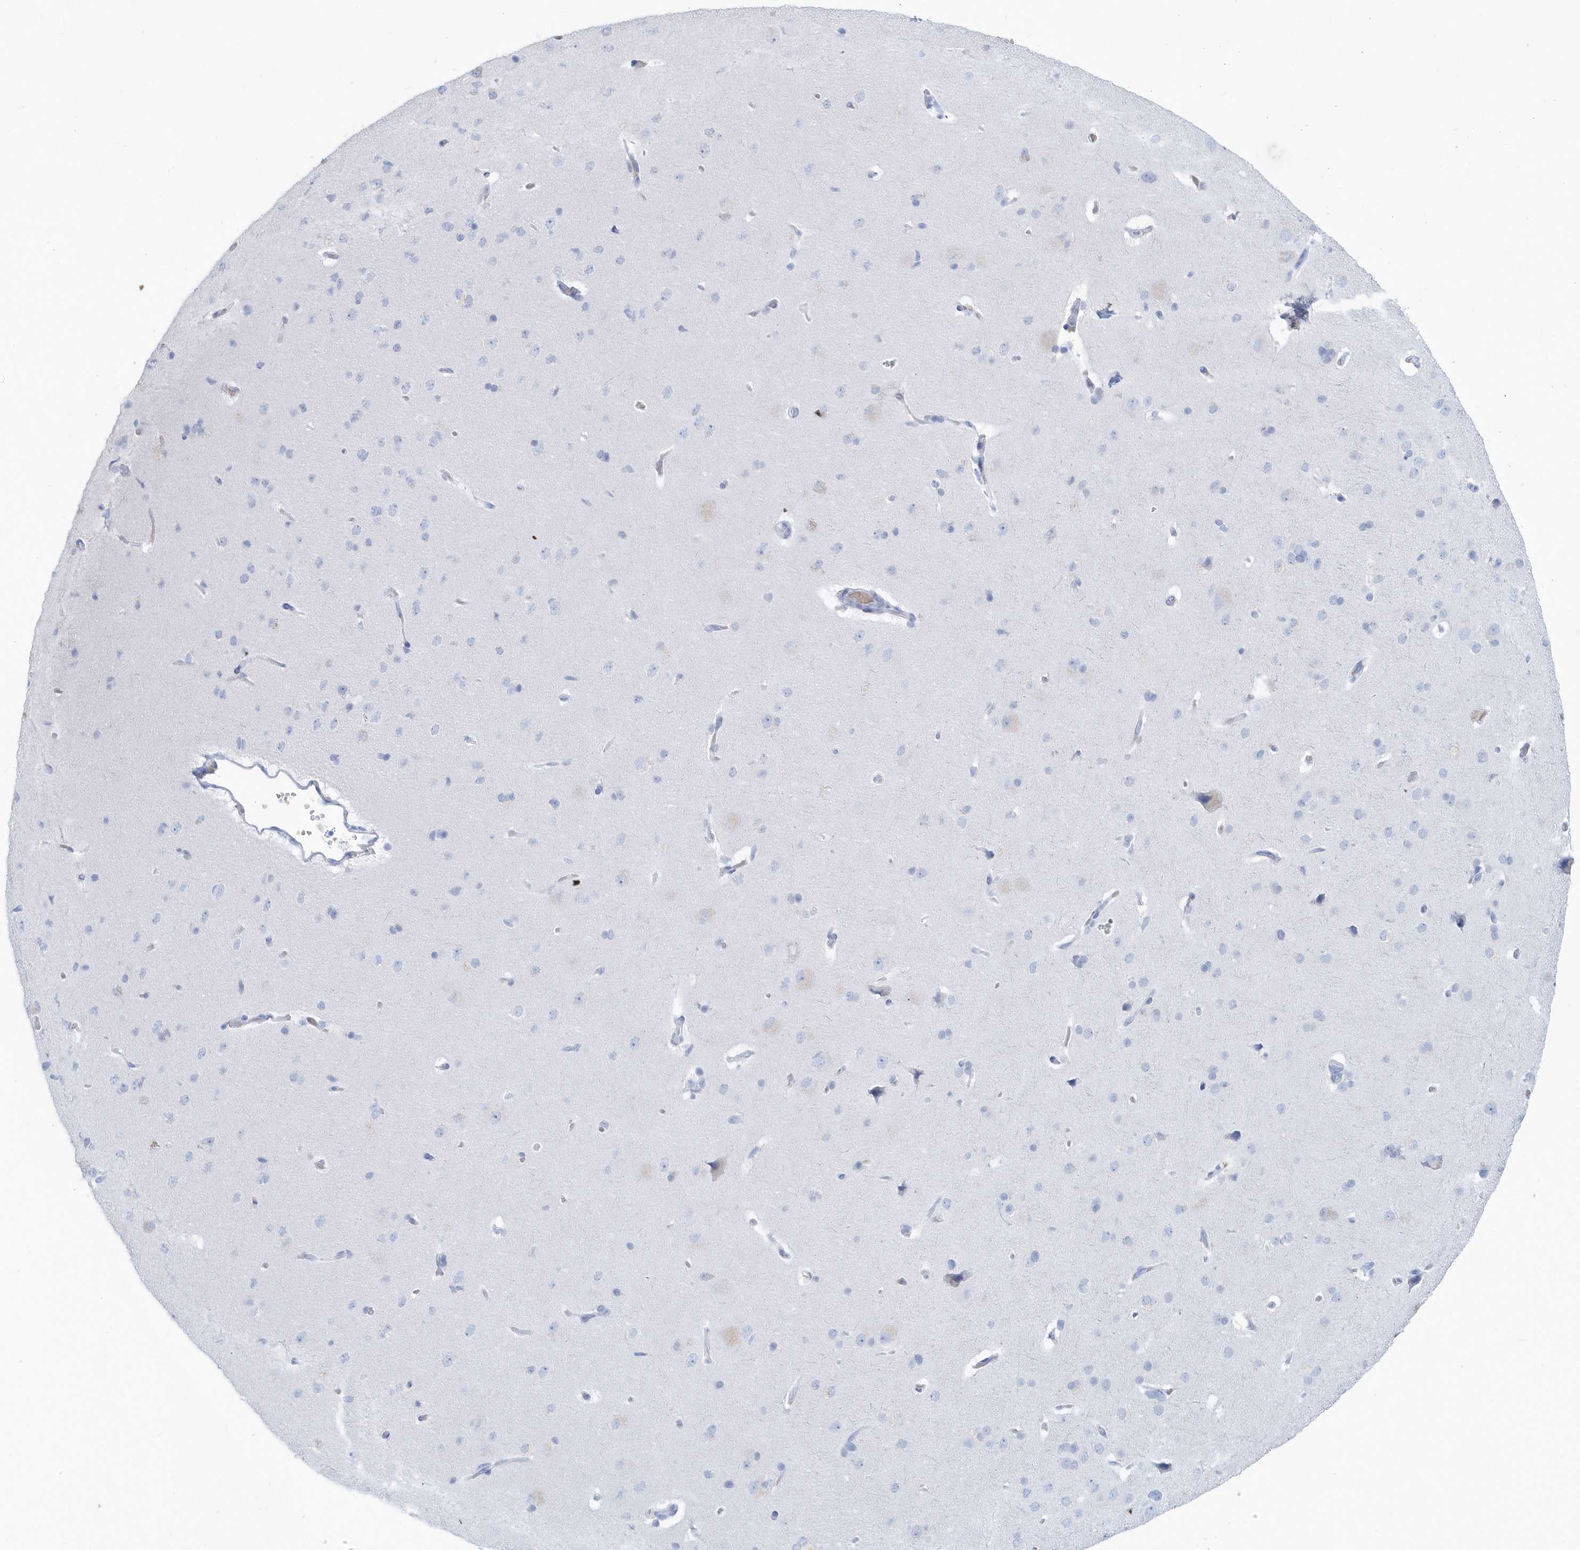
{"staining": {"intensity": "negative", "quantity": "none", "location": "none"}, "tissue": "cerebral cortex", "cell_type": "Endothelial cells", "image_type": "normal", "snomed": [{"axis": "morphology", "description": "Normal tissue, NOS"}, {"axis": "topography", "description": "Cerebral cortex"}], "caption": "The histopathology image reveals no staining of endothelial cells in normal cerebral cortex.", "gene": "HBA2", "patient": {"sex": "male", "age": 62}}